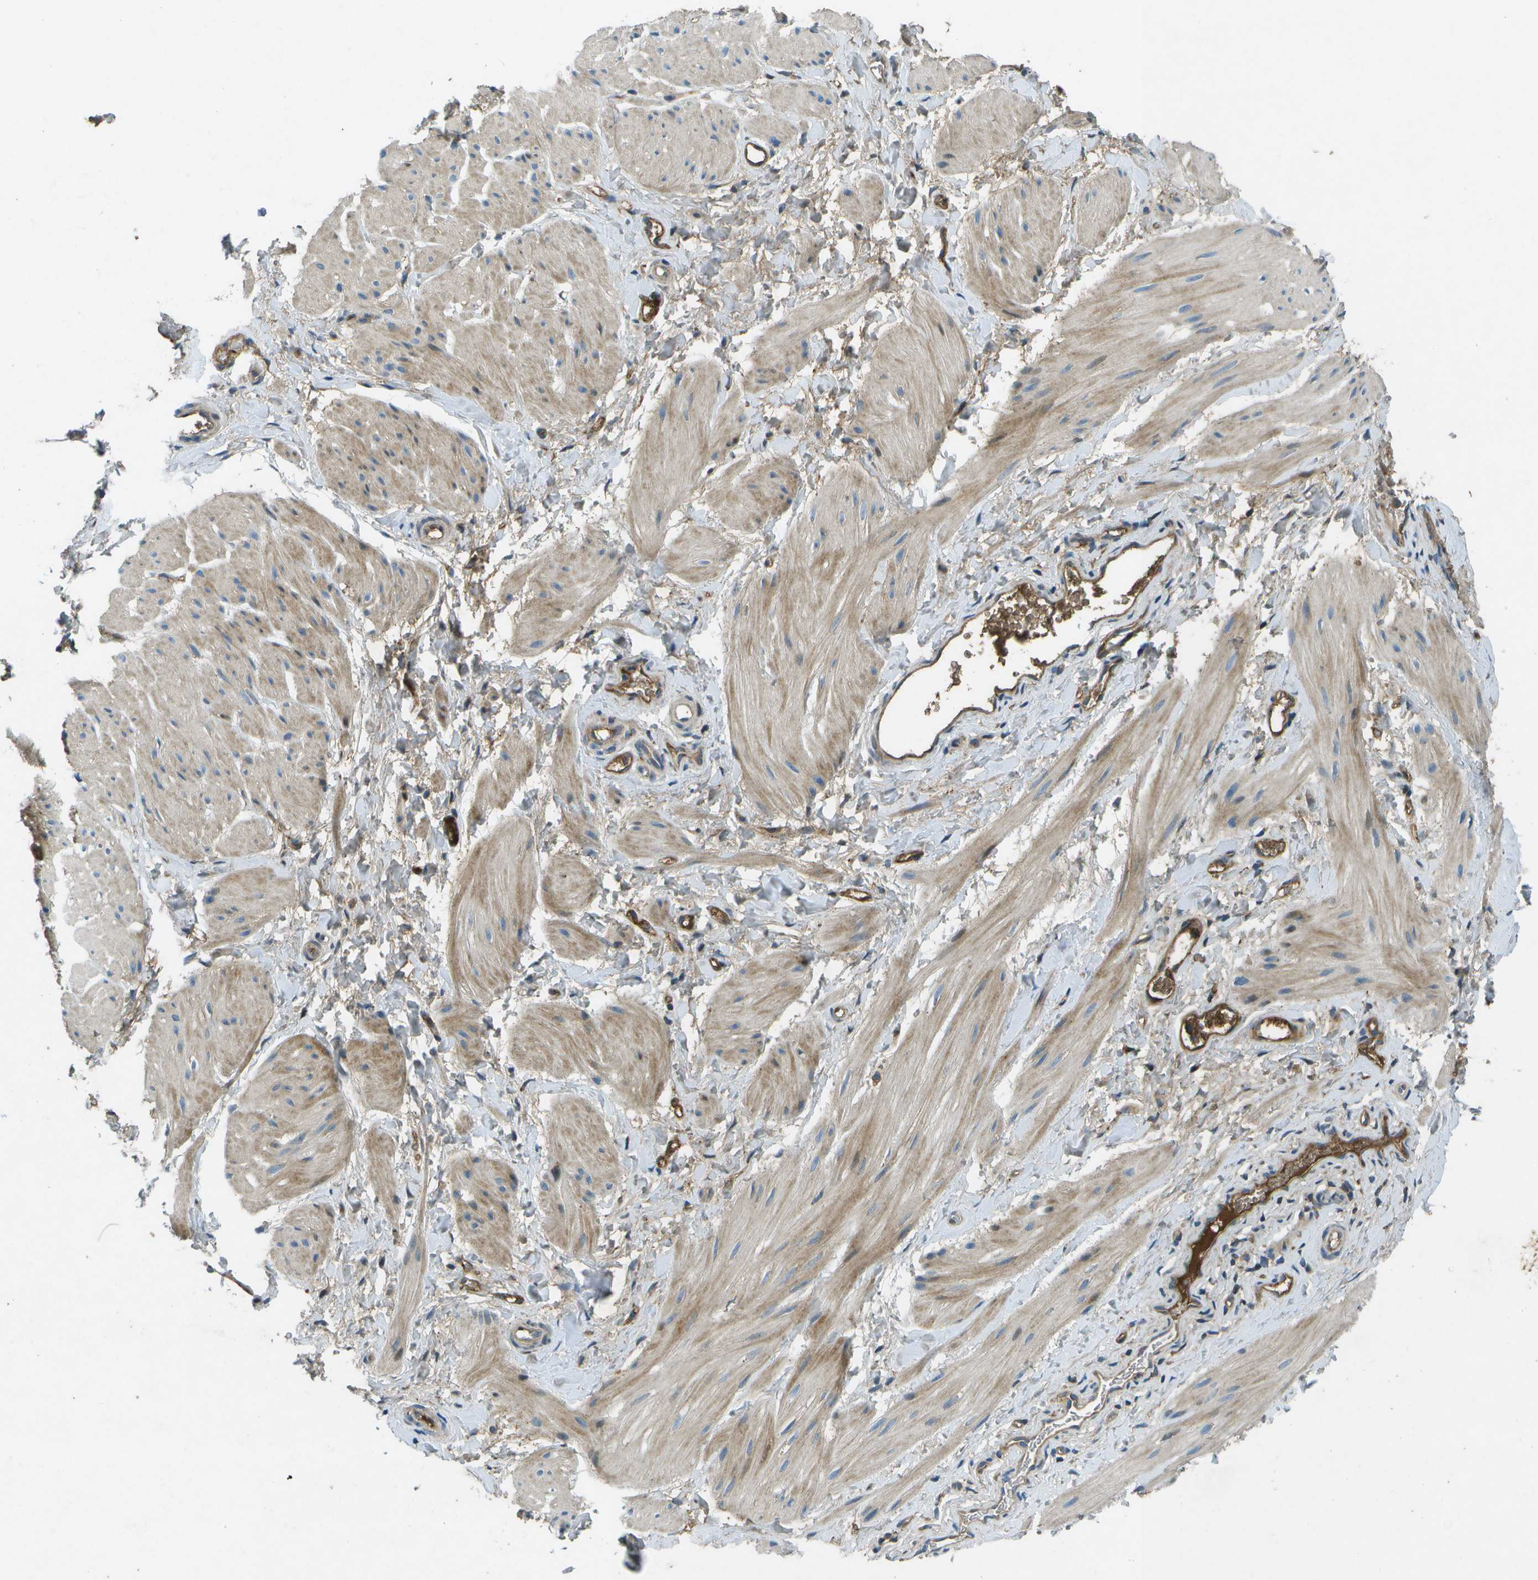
{"staining": {"intensity": "moderate", "quantity": ">75%", "location": "cytoplasmic/membranous"}, "tissue": "smooth muscle", "cell_type": "Smooth muscle cells", "image_type": "normal", "snomed": [{"axis": "morphology", "description": "Normal tissue, NOS"}, {"axis": "topography", "description": "Smooth muscle"}], "caption": "A histopathology image of human smooth muscle stained for a protein displays moderate cytoplasmic/membranous brown staining in smooth muscle cells. The staining is performed using DAB (3,3'-diaminobenzidine) brown chromogen to label protein expression. The nuclei are counter-stained blue using hematoxylin.", "gene": "PXYLP1", "patient": {"sex": "male", "age": 16}}